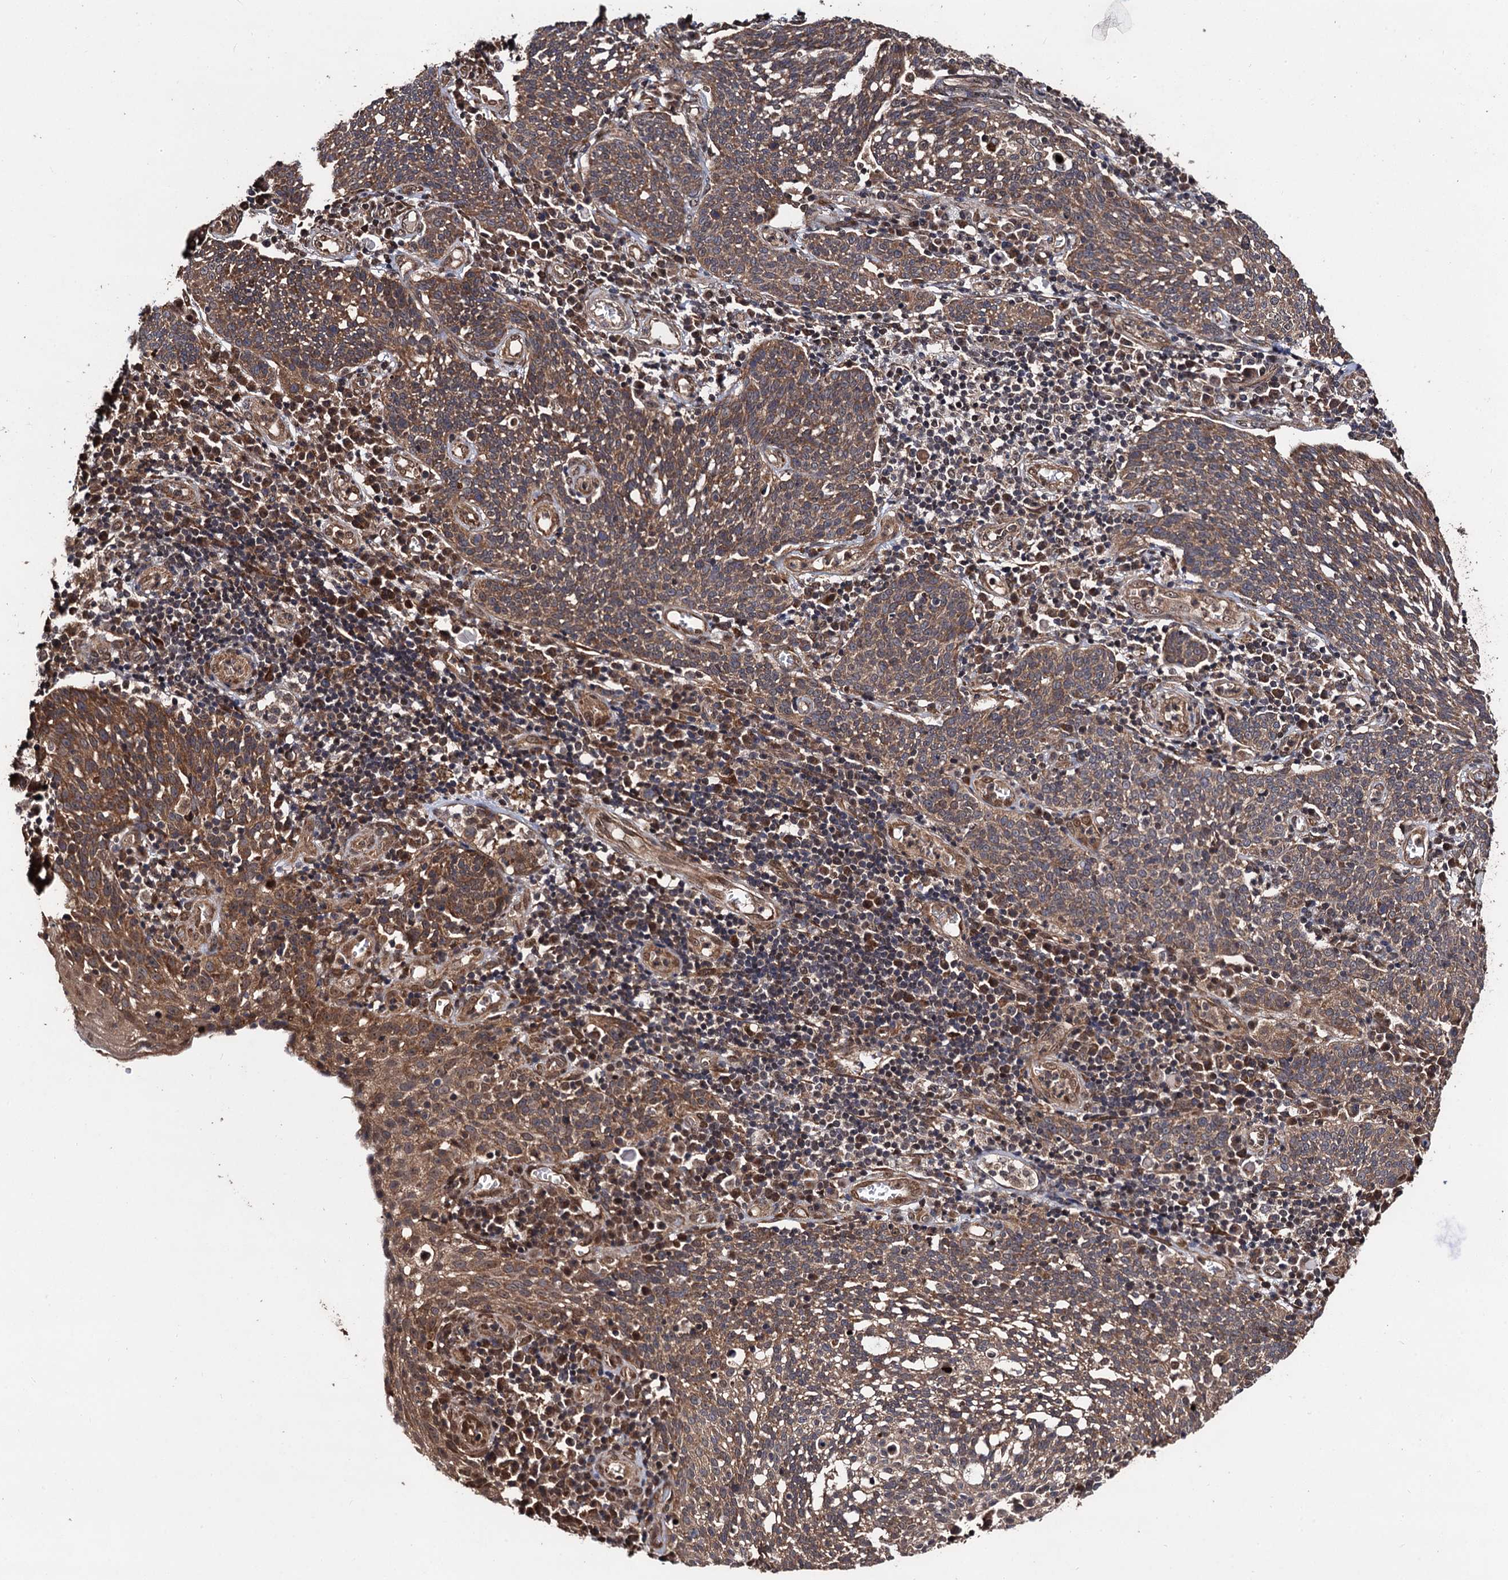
{"staining": {"intensity": "moderate", "quantity": ">75%", "location": "cytoplasmic/membranous"}, "tissue": "cervical cancer", "cell_type": "Tumor cells", "image_type": "cancer", "snomed": [{"axis": "morphology", "description": "Squamous cell carcinoma, NOS"}, {"axis": "topography", "description": "Cervix"}], "caption": "A high-resolution histopathology image shows immunohistochemistry (IHC) staining of cervical cancer (squamous cell carcinoma), which shows moderate cytoplasmic/membranous positivity in about >75% of tumor cells.", "gene": "MIER2", "patient": {"sex": "female", "age": 34}}